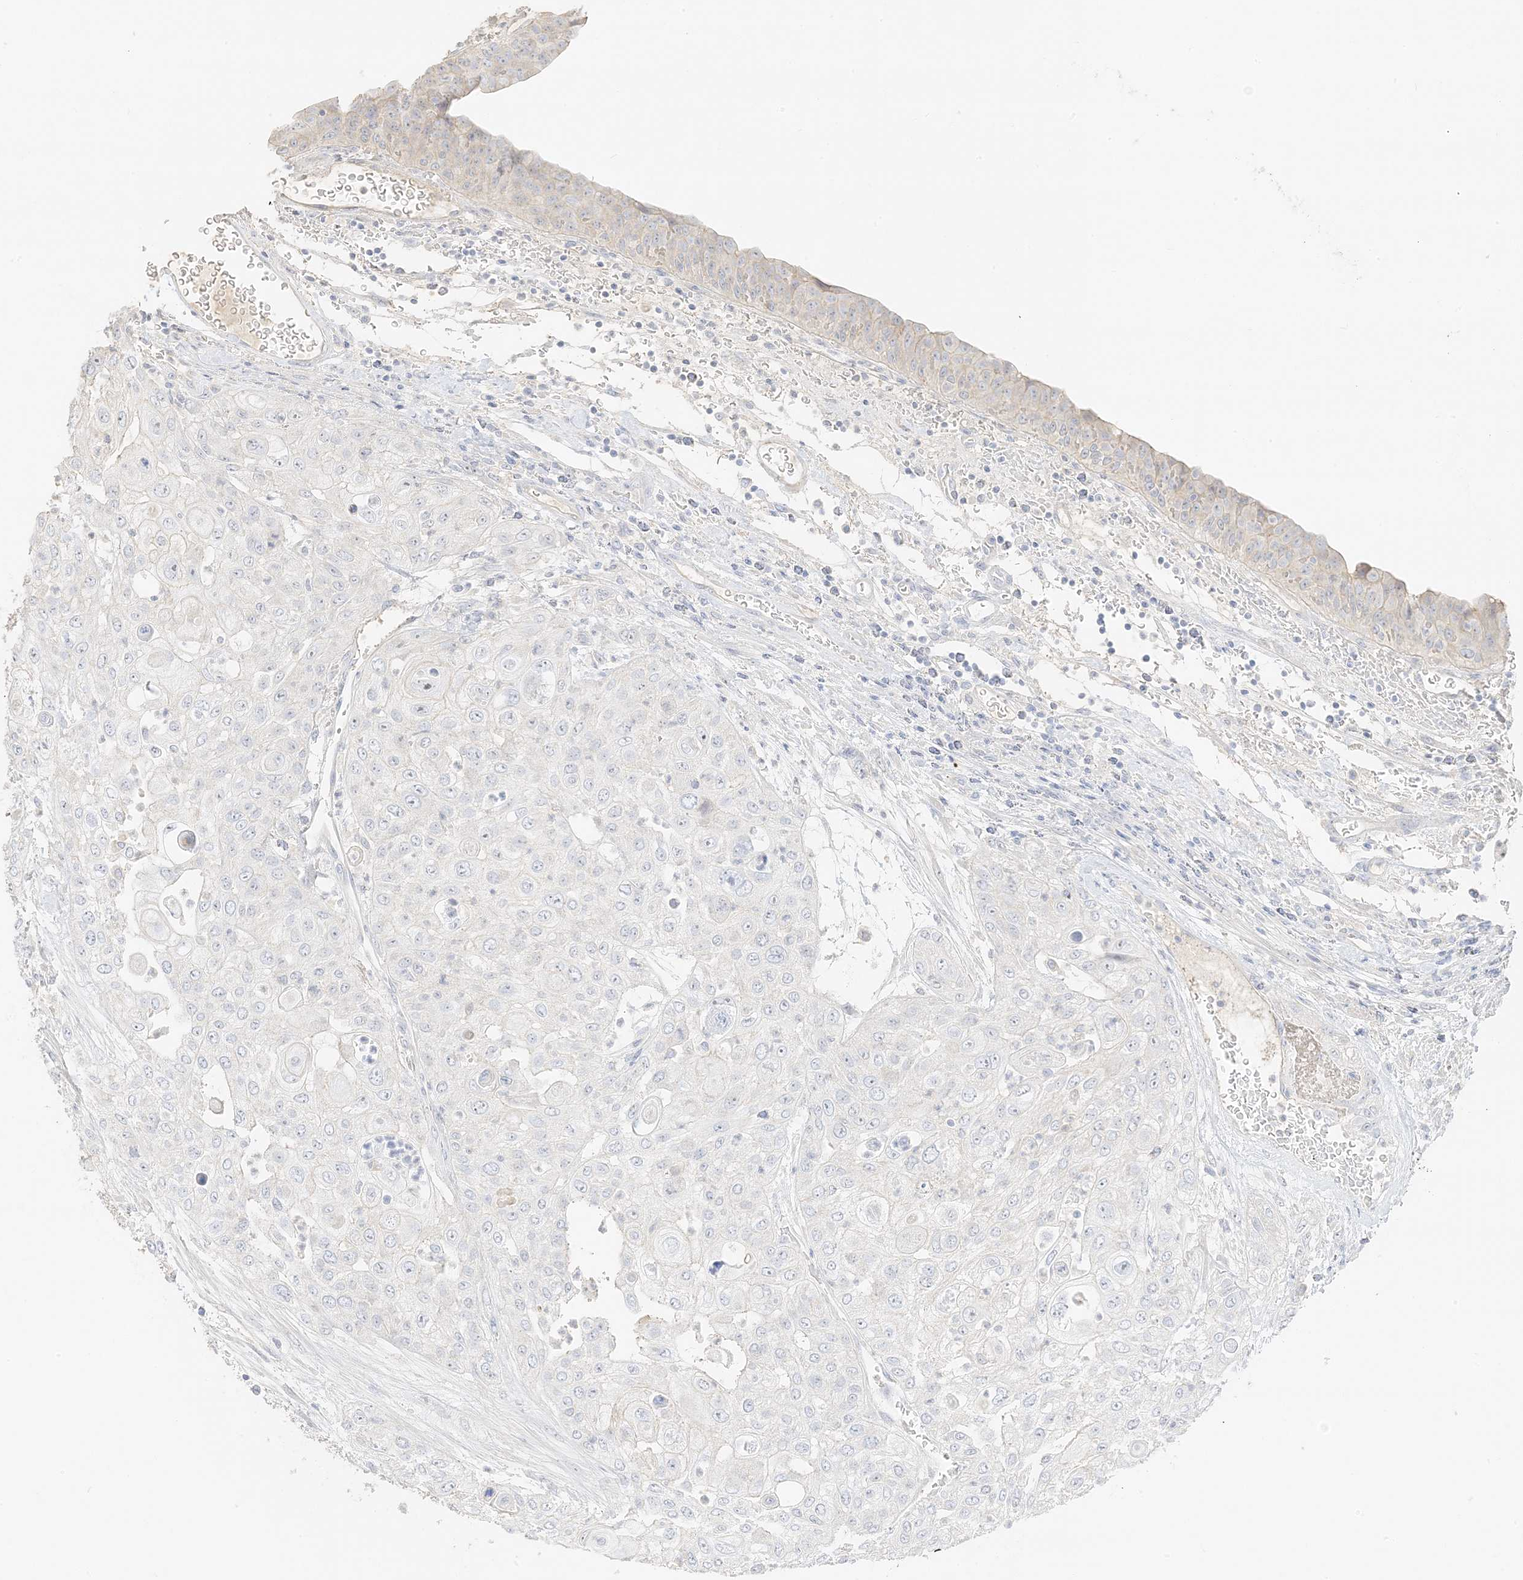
{"staining": {"intensity": "negative", "quantity": "none", "location": "none"}, "tissue": "urothelial cancer", "cell_type": "Tumor cells", "image_type": "cancer", "snomed": [{"axis": "morphology", "description": "Urothelial carcinoma, High grade"}, {"axis": "topography", "description": "Urinary bladder"}], "caption": "High magnification brightfield microscopy of urothelial carcinoma (high-grade) stained with DAB (3,3'-diaminobenzidine) (brown) and counterstained with hematoxylin (blue): tumor cells show no significant expression.", "gene": "ZBTB41", "patient": {"sex": "female", "age": 79}}